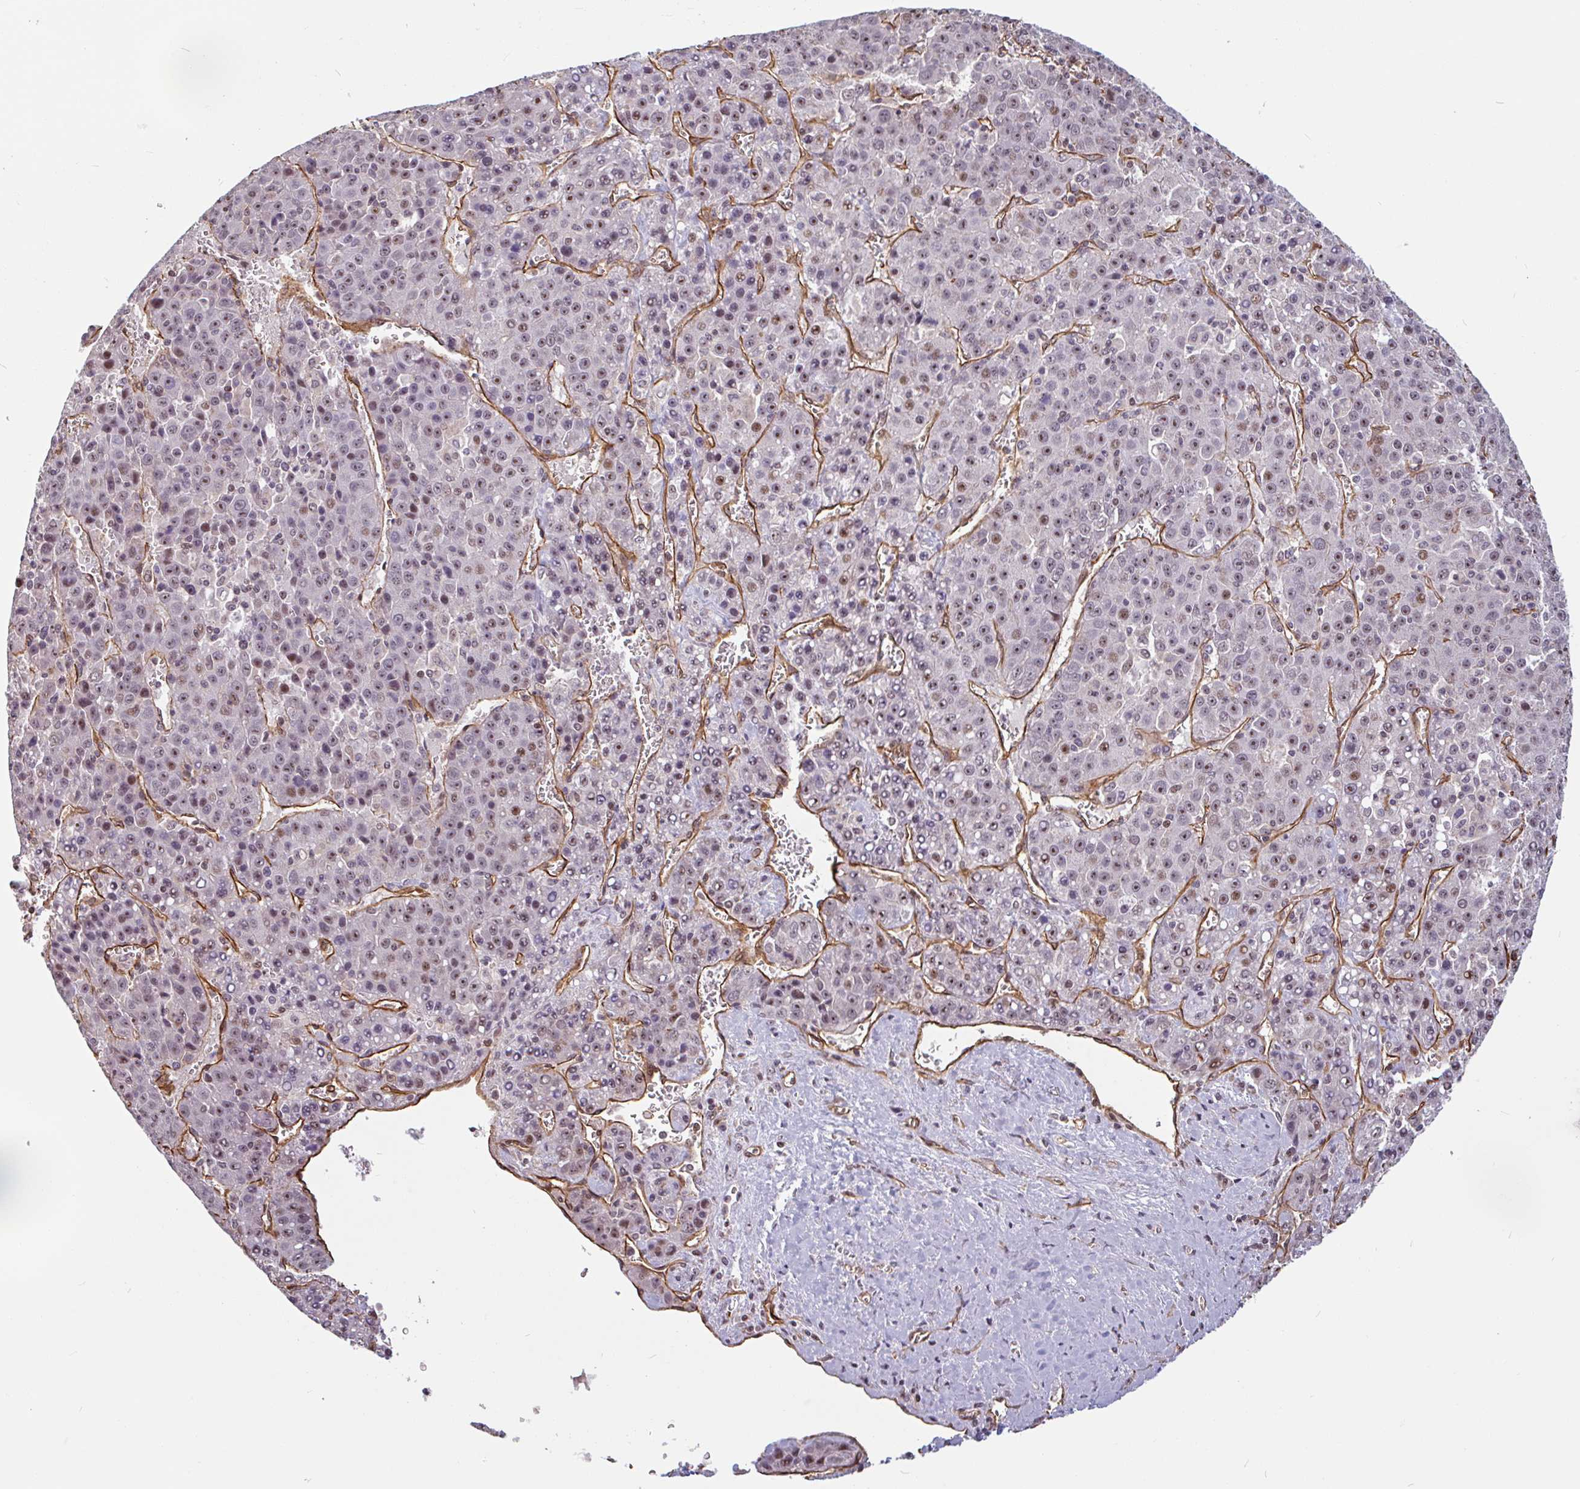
{"staining": {"intensity": "moderate", "quantity": "25%-75%", "location": "nuclear"}, "tissue": "liver cancer", "cell_type": "Tumor cells", "image_type": "cancer", "snomed": [{"axis": "morphology", "description": "Carcinoma, Hepatocellular, NOS"}, {"axis": "topography", "description": "Liver"}], "caption": "Immunohistochemical staining of human liver cancer (hepatocellular carcinoma) shows medium levels of moderate nuclear expression in approximately 25%-75% of tumor cells.", "gene": "ZNF689", "patient": {"sex": "female", "age": 53}}